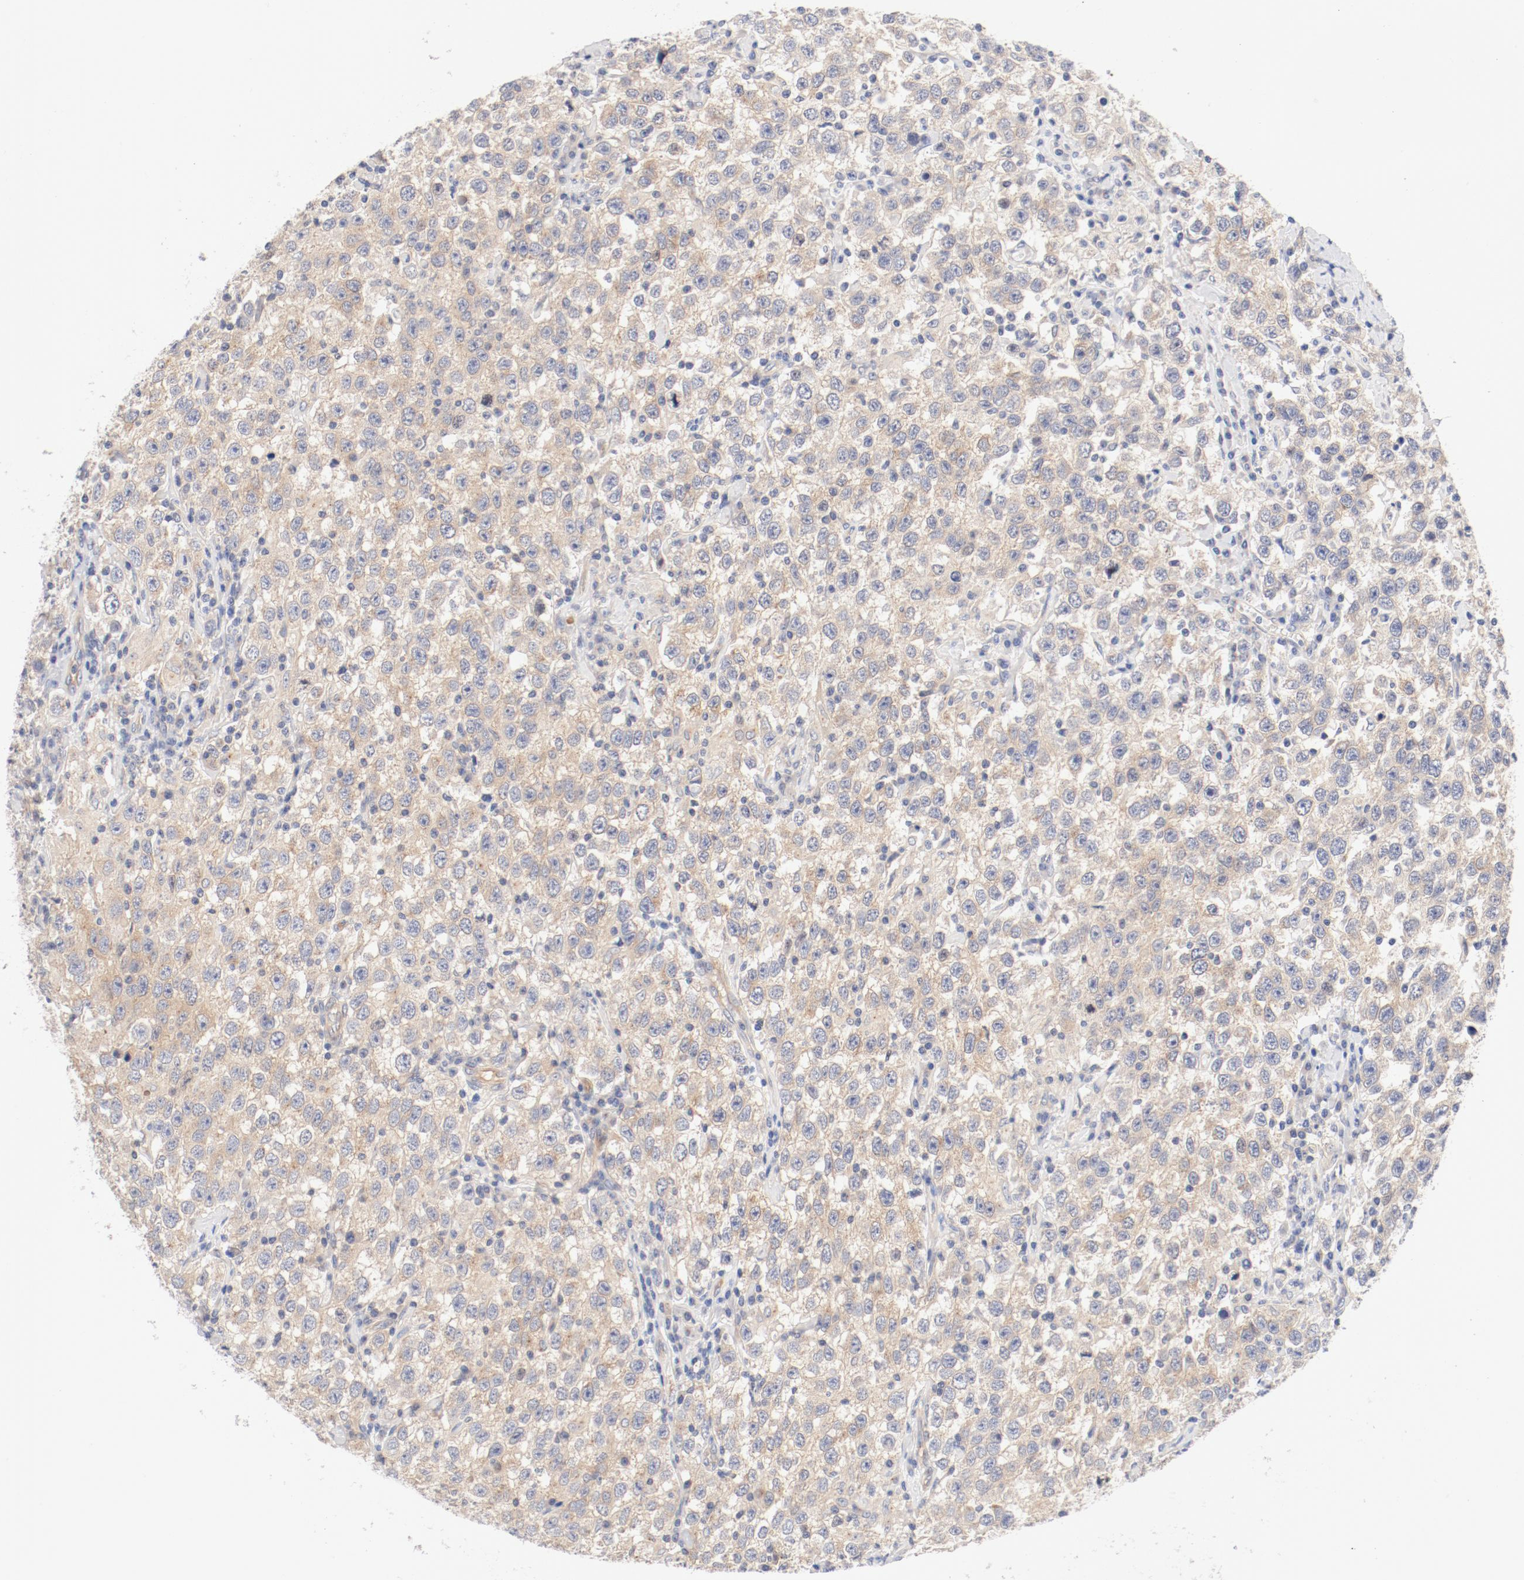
{"staining": {"intensity": "weak", "quantity": "25%-75%", "location": "cytoplasmic/membranous"}, "tissue": "testis cancer", "cell_type": "Tumor cells", "image_type": "cancer", "snomed": [{"axis": "morphology", "description": "Seminoma, NOS"}, {"axis": "topography", "description": "Testis"}], "caption": "Testis seminoma was stained to show a protein in brown. There is low levels of weak cytoplasmic/membranous positivity in about 25%-75% of tumor cells.", "gene": "DYNC1H1", "patient": {"sex": "male", "age": 41}}